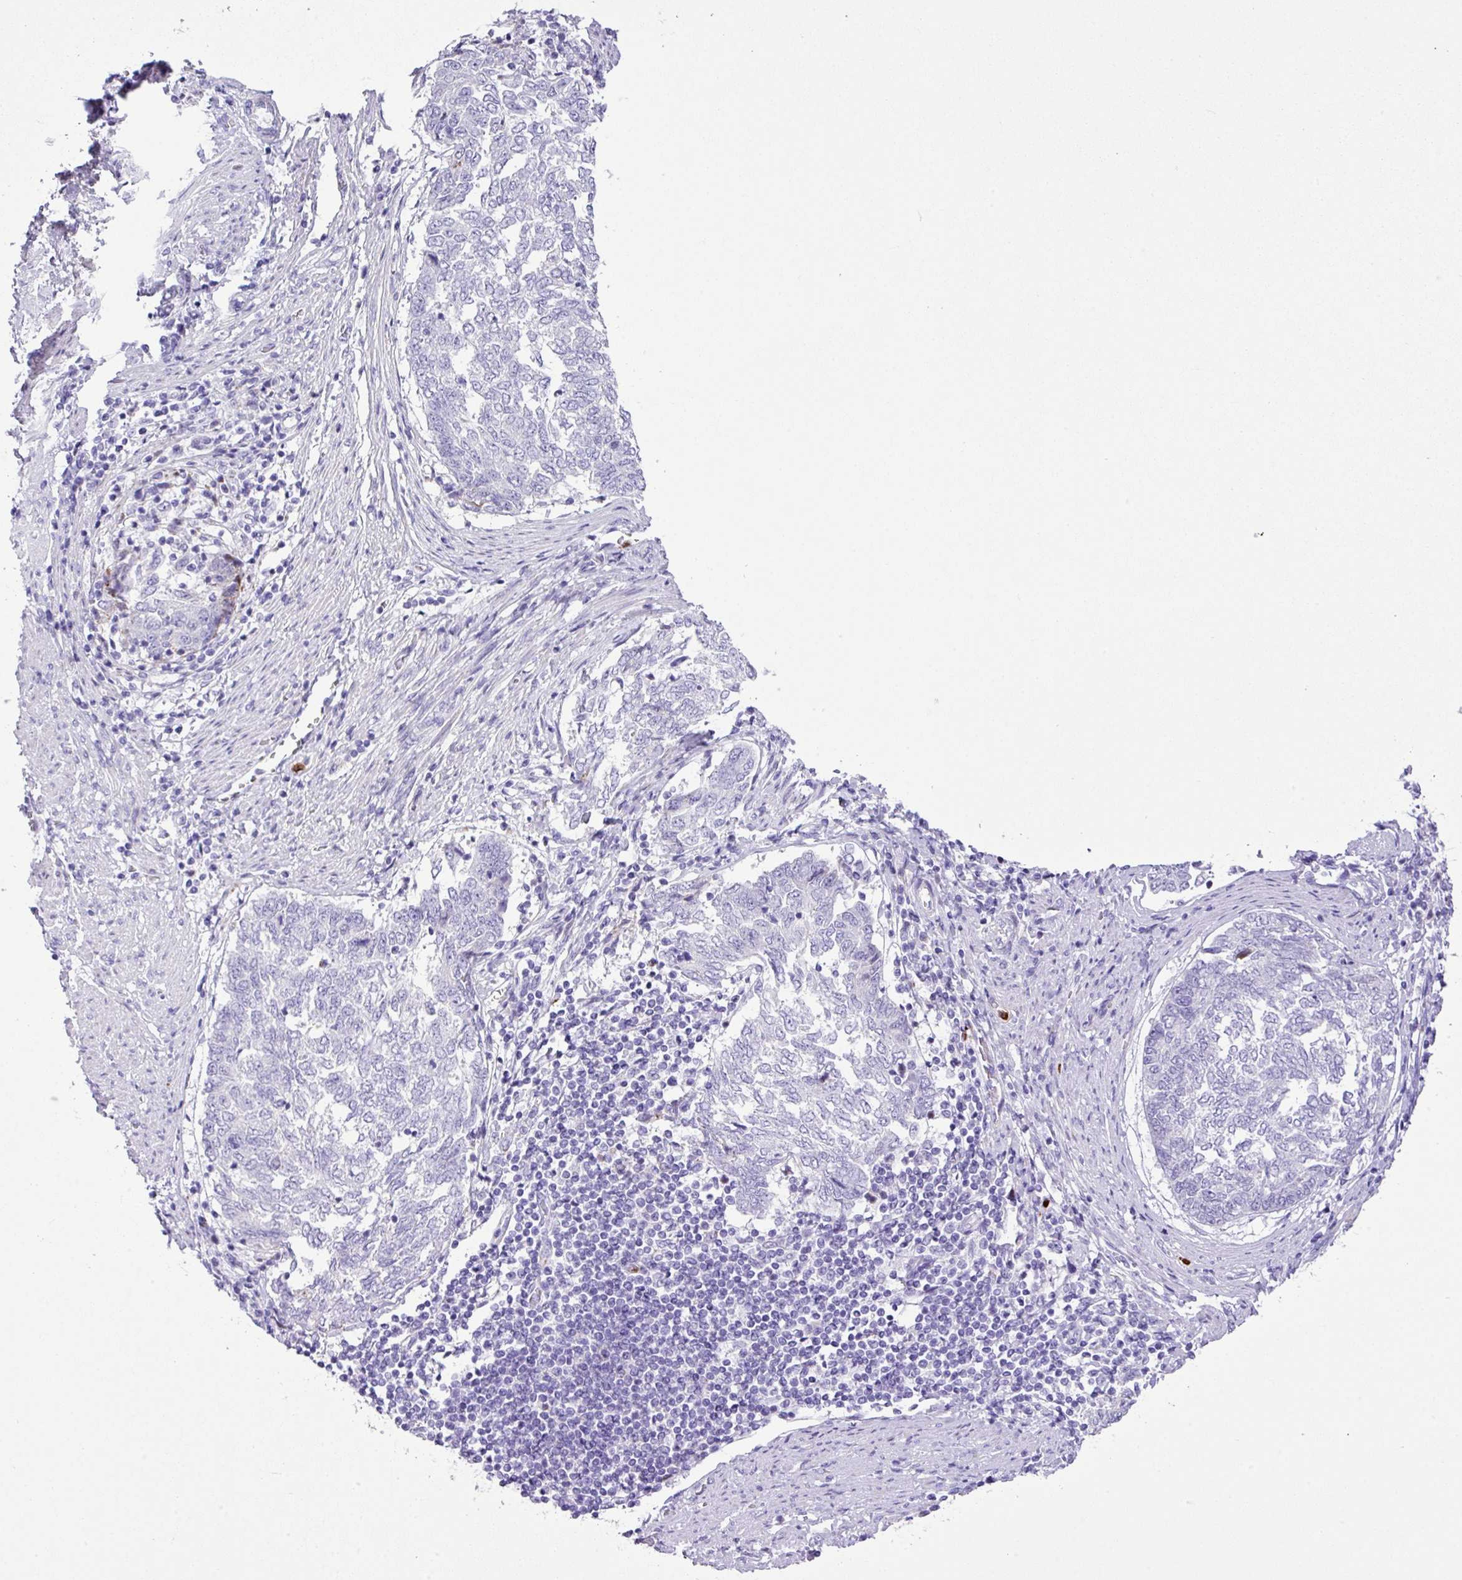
{"staining": {"intensity": "negative", "quantity": "none", "location": "none"}, "tissue": "endometrial cancer", "cell_type": "Tumor cells", "image_type": "cancer", "snomed": [{"axis": "morphology", "description": "Adenocarcinoma, NOS"}, {"axis": "topography", "description": "Endometrium"}], "caption": "DAB (3,3'-diaminobenzidine) immunohistochemical staining of endometrial cancer reveals no significant expression in tumor cells.", "gene": "RCAN2", "patient": {"sex": "female", "age": 80}}